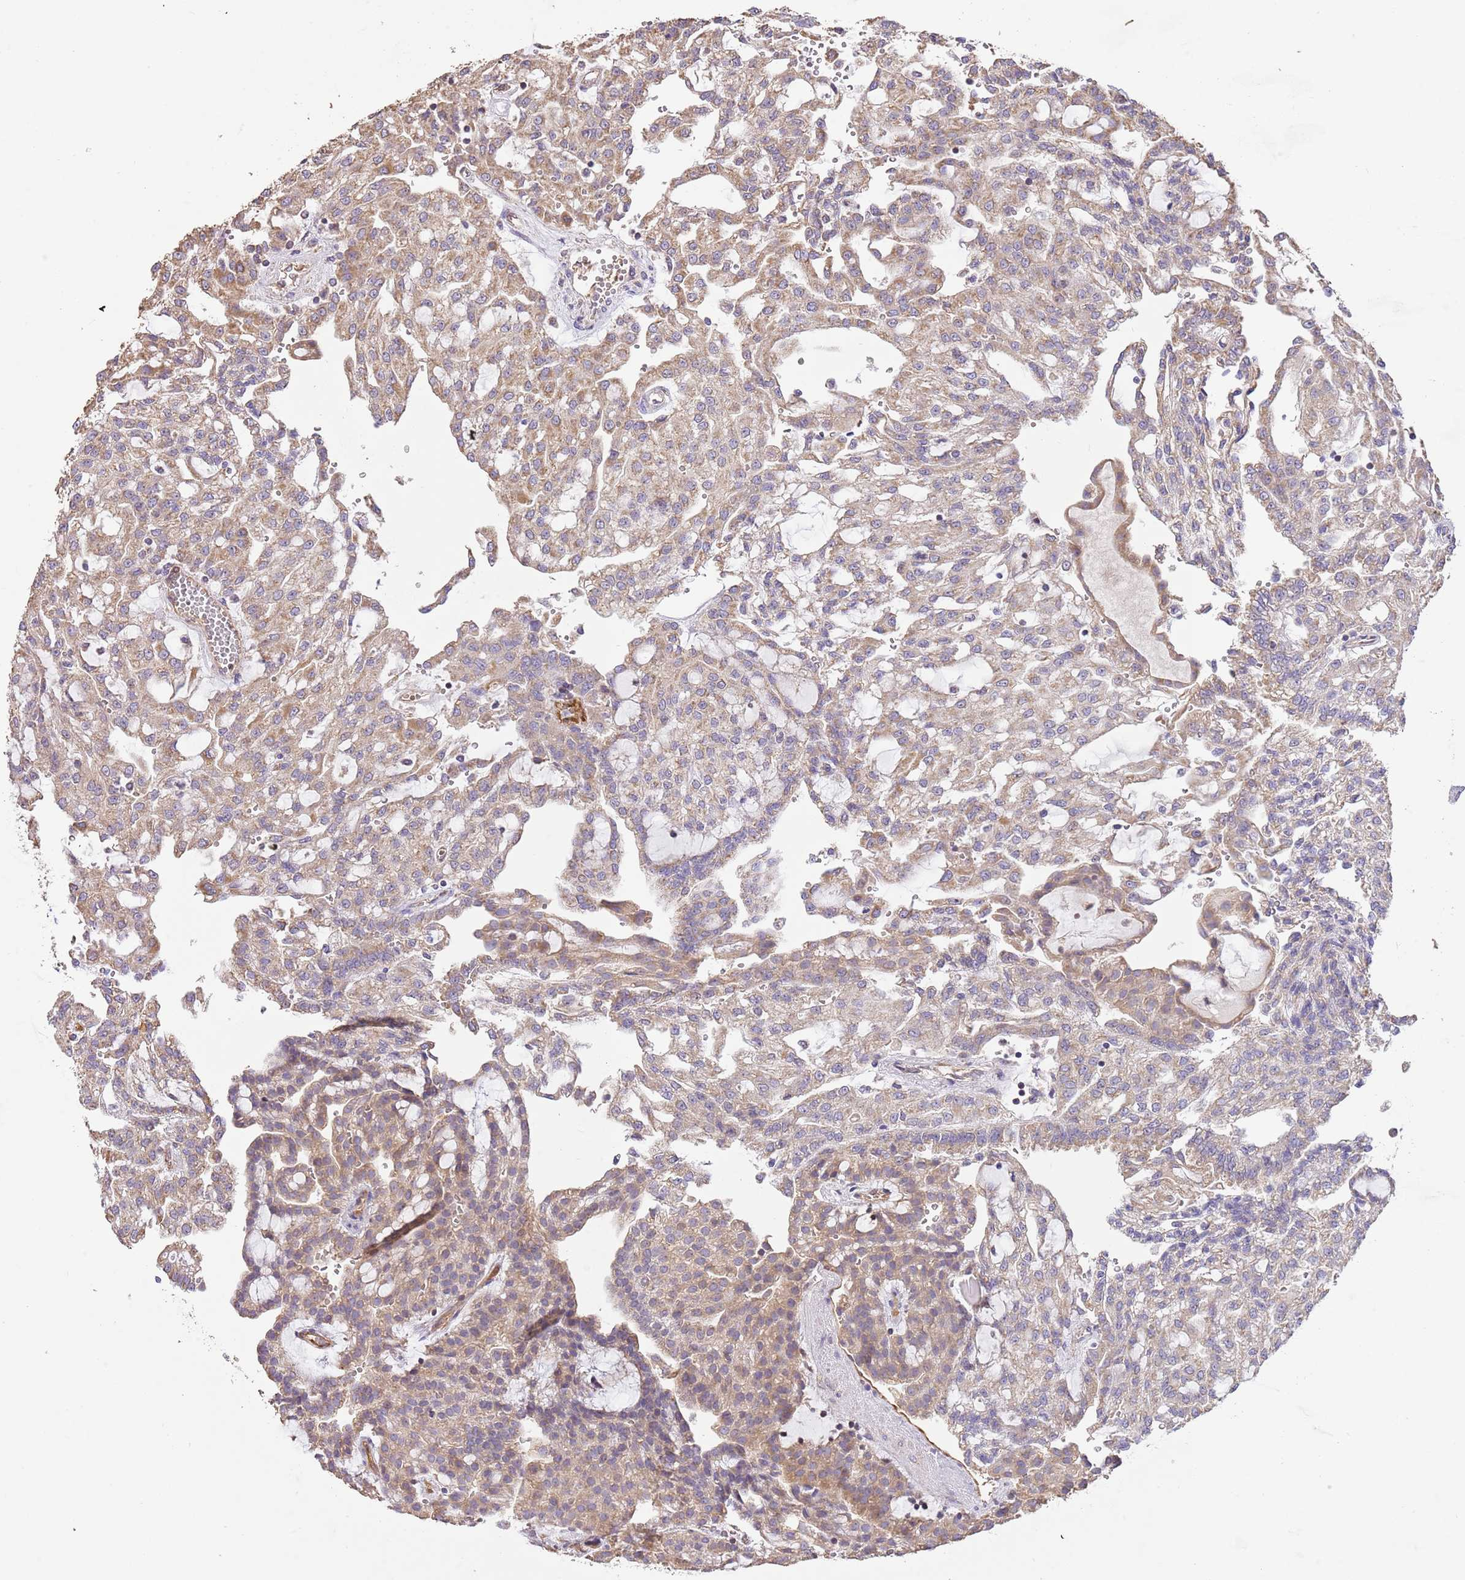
{"staining": {"intensity": "moderate", "quantity": ">75%", "location": "cytoplasmic/membranous"}, "tissue": "renal cancer", "cell_type": "Tumor cells", "image_type": "cancer", "snomed": [{"axis": "morphology", "description": "Adenocarcinoma, NOS"}, {"axis": "topography", "description": "Kidney"}], "caption": "A photomicrograph showing moderate cytoplasmic/membranous positivity in about >75% of tumor cells in renal cancer (adenocarcinoma), as visualized by brown immunohistochemical staining.", "gene": "DOCK9", "patient": {"sex": "male", "age": 63}}